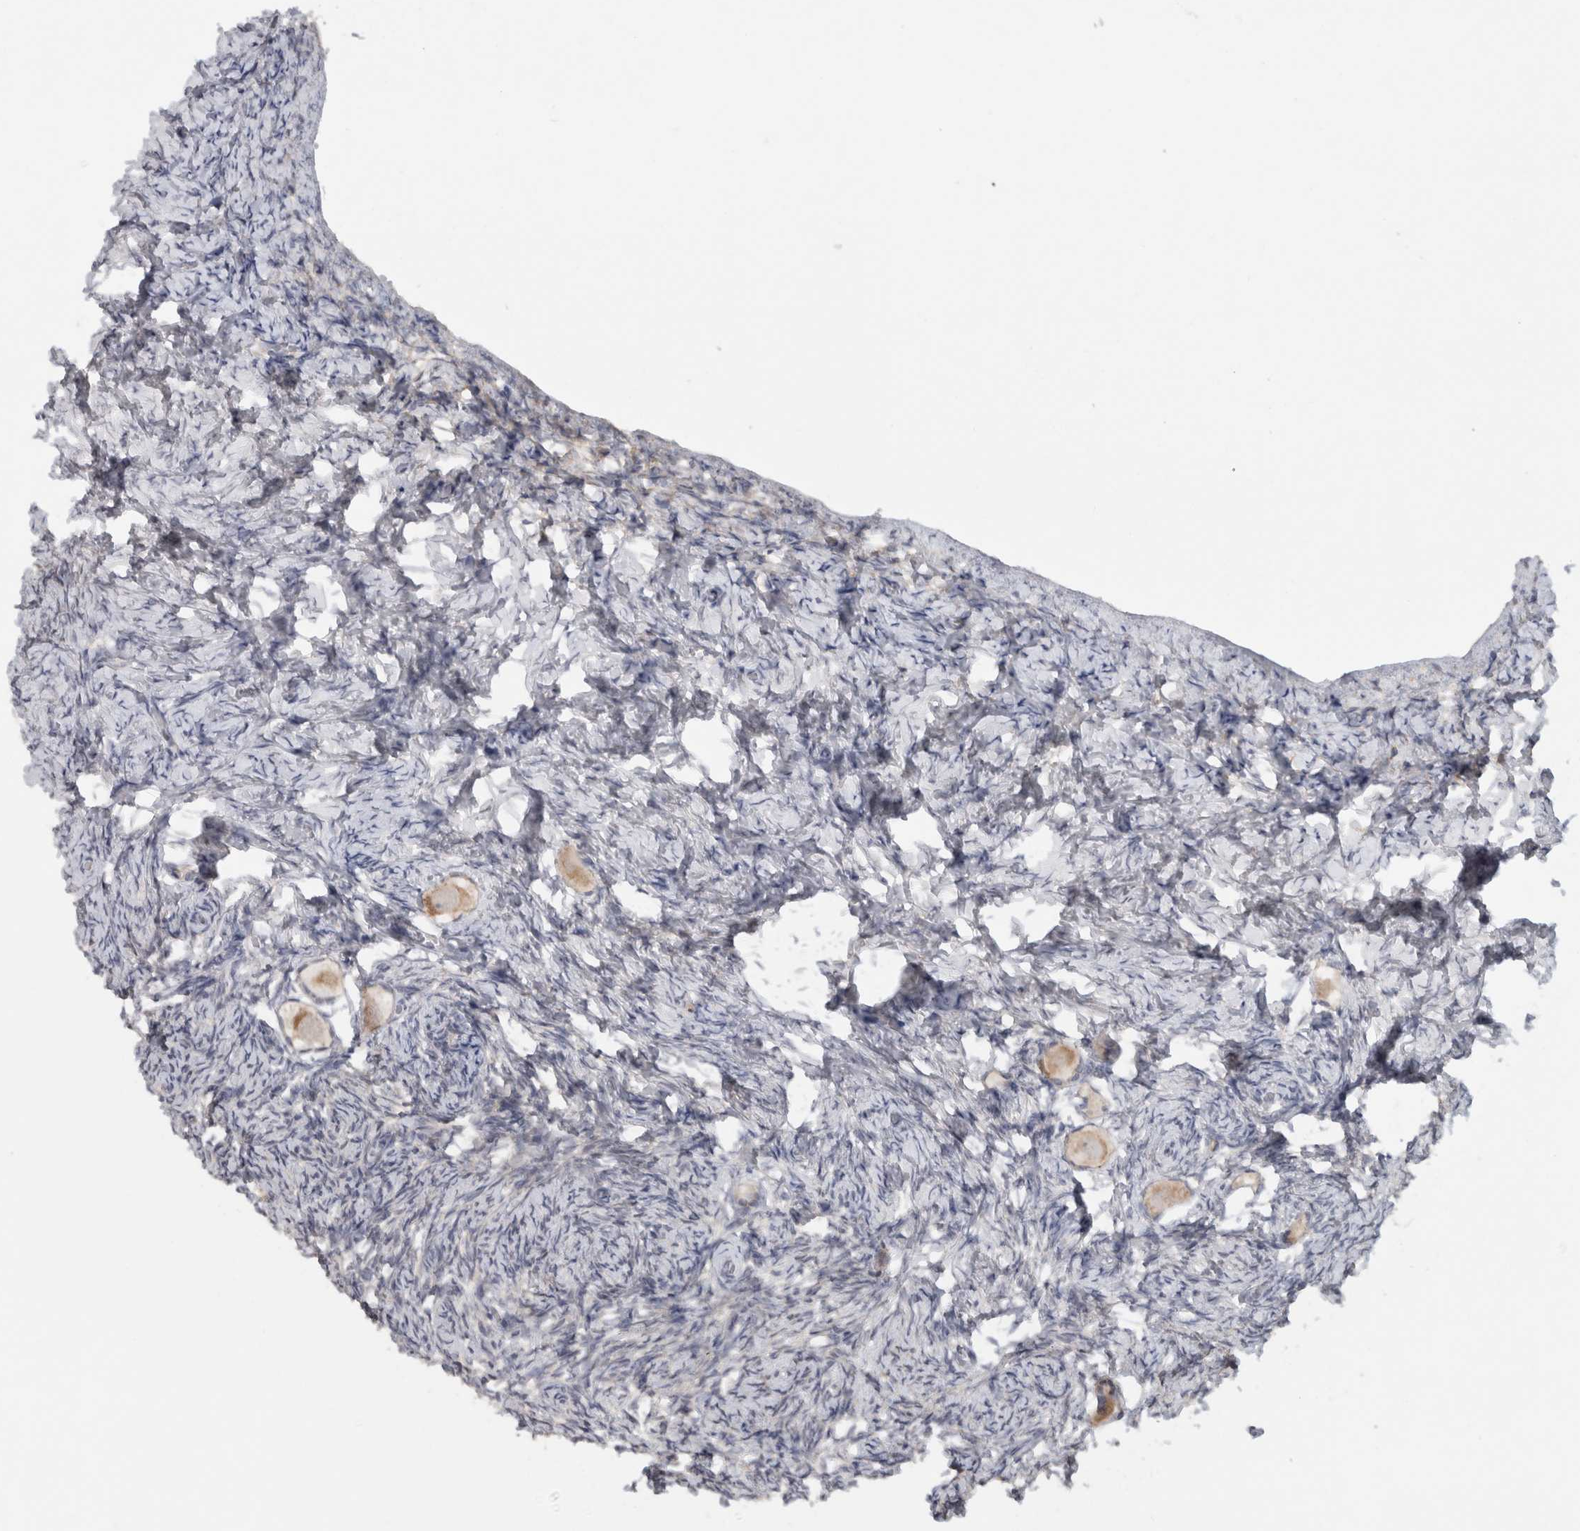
{"staining": {"intensity": "moderate", "quantity": ">75%", "location": "cytoplasmic/membranous"}, "tissue": "ovary", "cell_type": "Follicle cells", "image_type": "normal", "snomed": [{"axis": "morphology", "description": "Normal tissue, NOS"}, {"axis": "topography", "description": "Ovary"}], "caption": "This micrograph shows normal ovary stained with IHC to label a protein in brown. The cytoplasmic/membranous of follicle cells show moderate positivity for the protein. Nuclei are counter-stained blue.", "gene": "RAB18", "patient": {"sex": "female", "age": 27}}